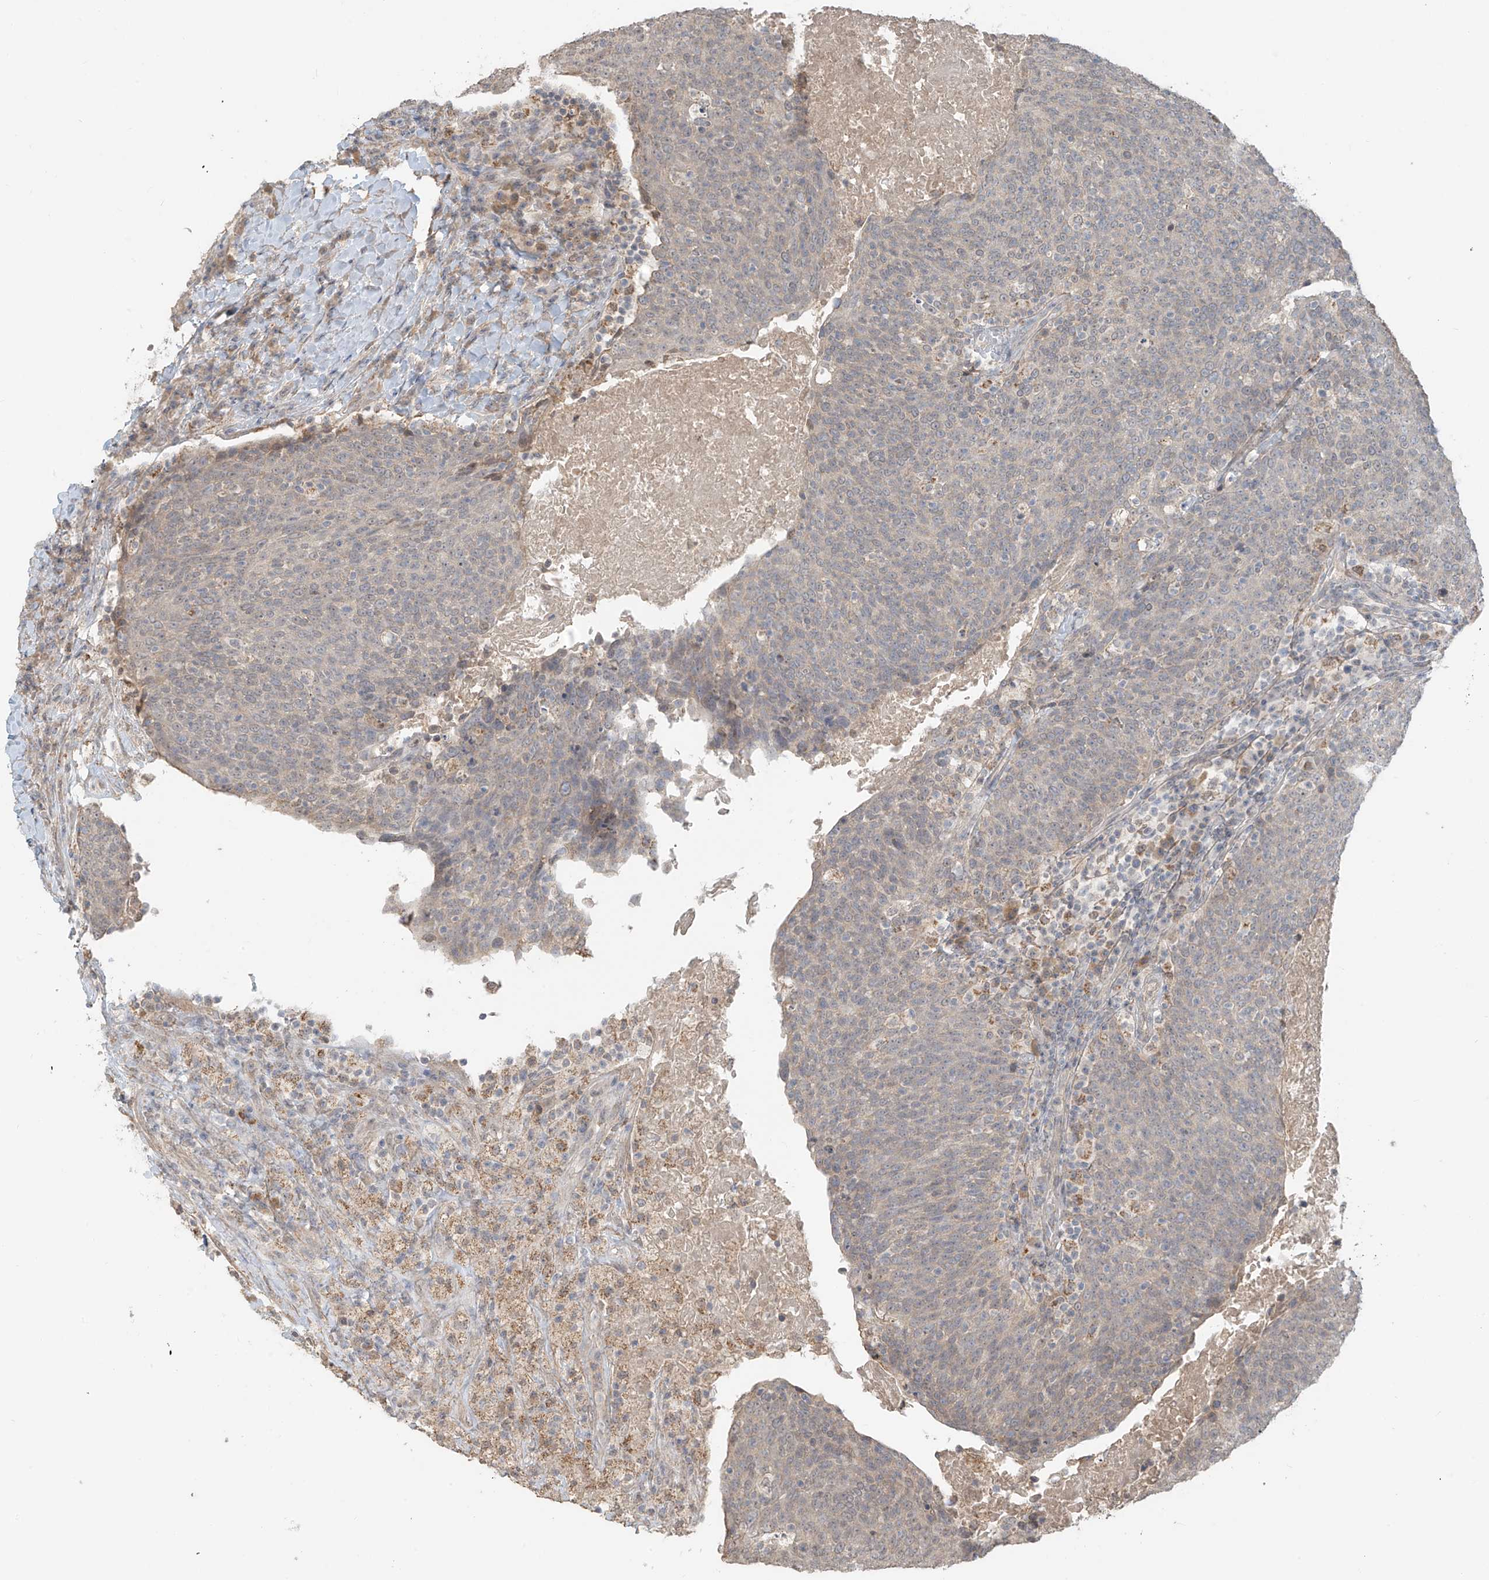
{"staining": {"intensity": "weak", "quantity": "<25%", "location": "cytoplasmic/membranous"}, "tissue": "head and neck cancer", "cell_type": "Tumor cells", "image_type": "cancer", "snomed": [{"axis": "morphology", "description": "Squamous cell carcinoma, NOS"}, {"axis": "morphology", "description": "Squamous cell carcinoma, metastatic, NOS"}, {"axis": "topography", "description": "Lymph node"}, {"axis": "topography", "description": "Head-Neck"}], "caption": "This is an immunohistochemistry (IHC) photomicrograph of head and neck squamous cell carcinoma. There is no positivity in tumor cells.", "gene": "ABCD1", "patient": {"sex": "male", "age": 62}}